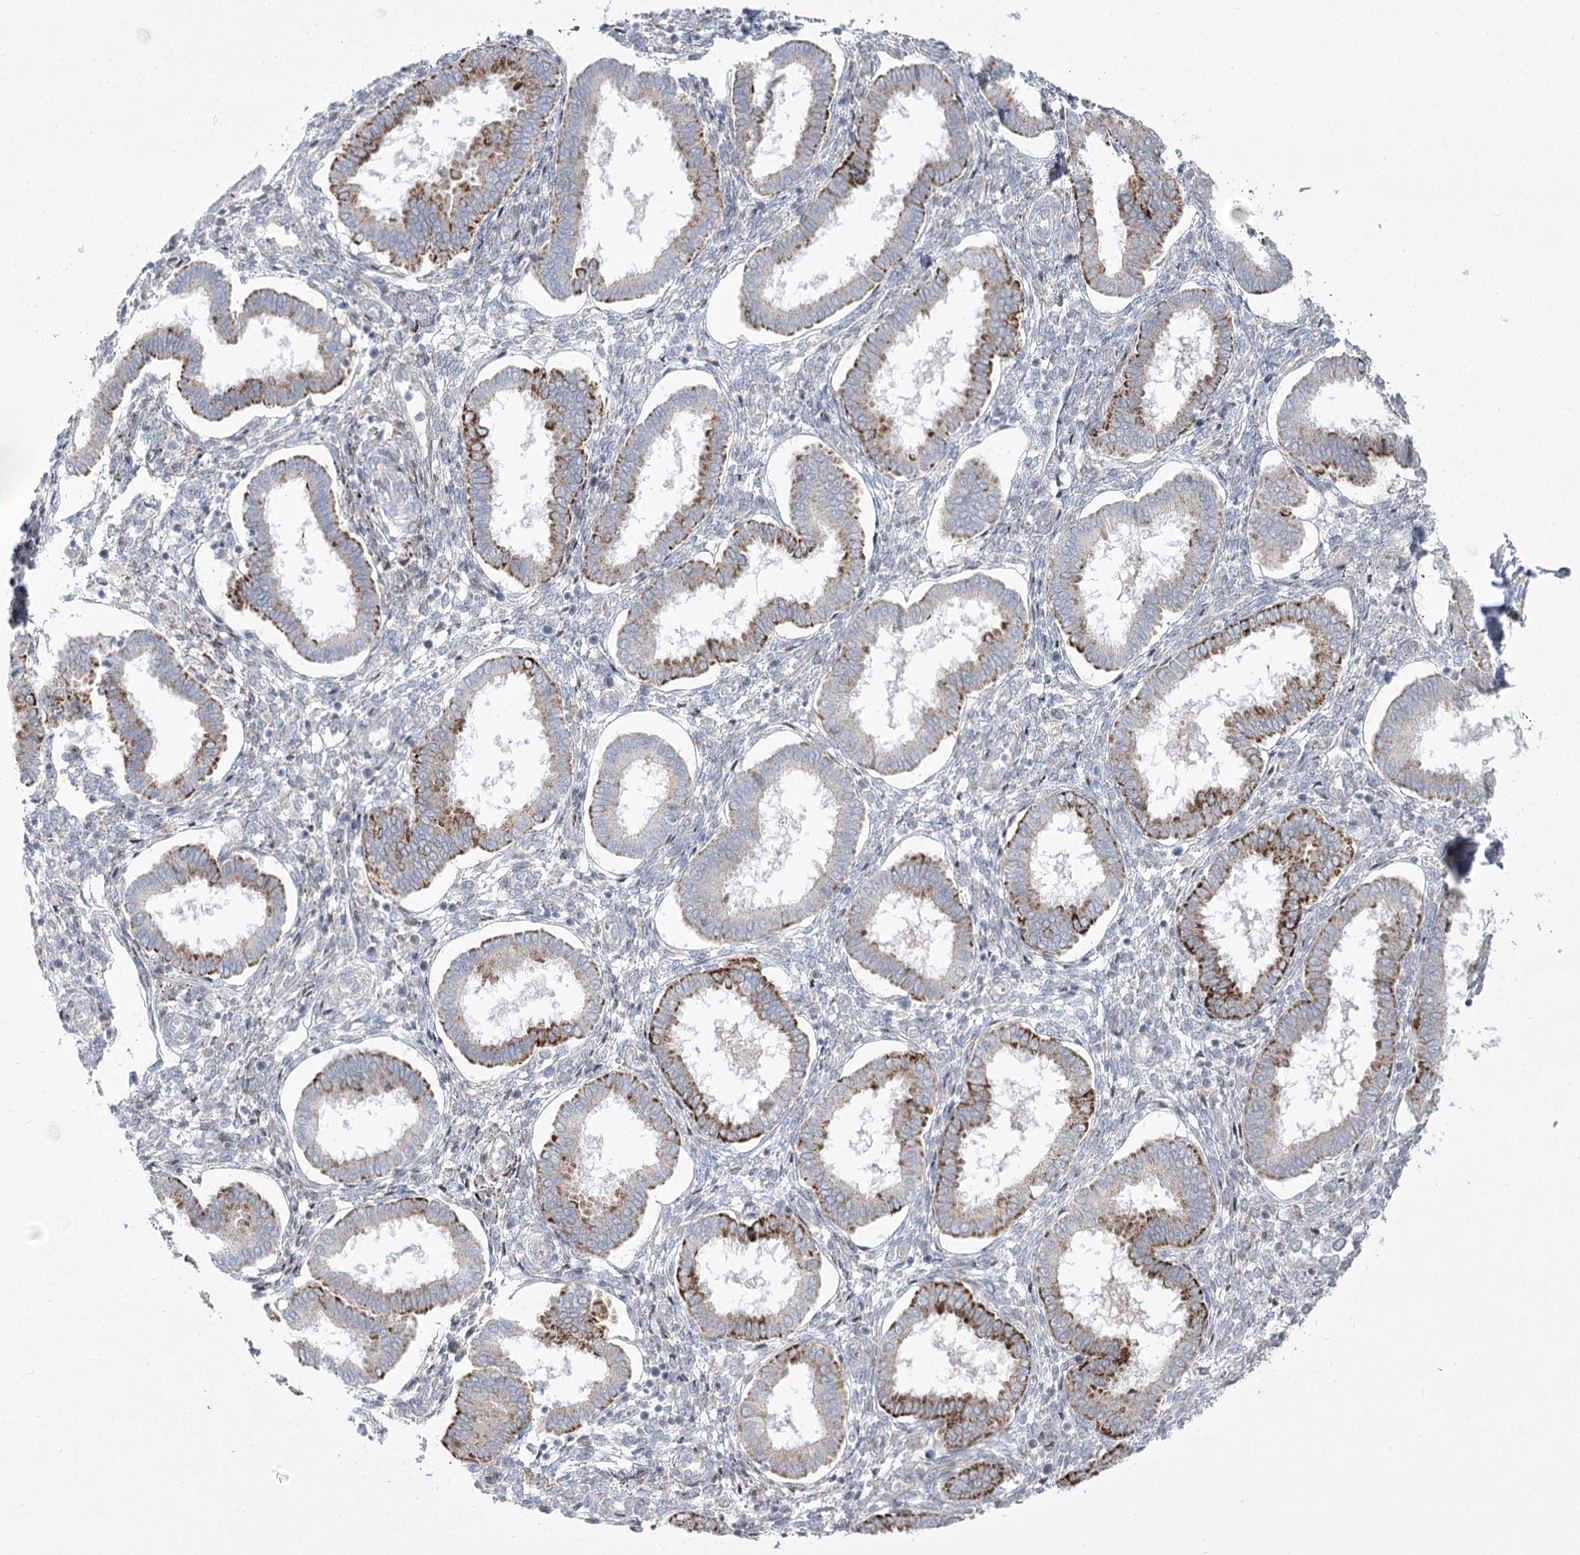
{"staining": {"intensity": "negative", "quantity": "none", "location": "none"}, "tissue": "endometrium", "cell_type": "Cells in endometrial stroma", "image_type": "normal", "snomed": [{"axis": "morphology", "description": "Normal tissue, NOS"}, {"axis": "topography", "description": "Endometrium"}], "caption": "This is a histopathology image of immunohistochemistry (IHC) staining of normal endometrium, which shows no staining in cells in endometrial stroma. Nuclei are stained in blue.", "gene": "CEP164", "patient": {"sex": "female", "age": 24}}